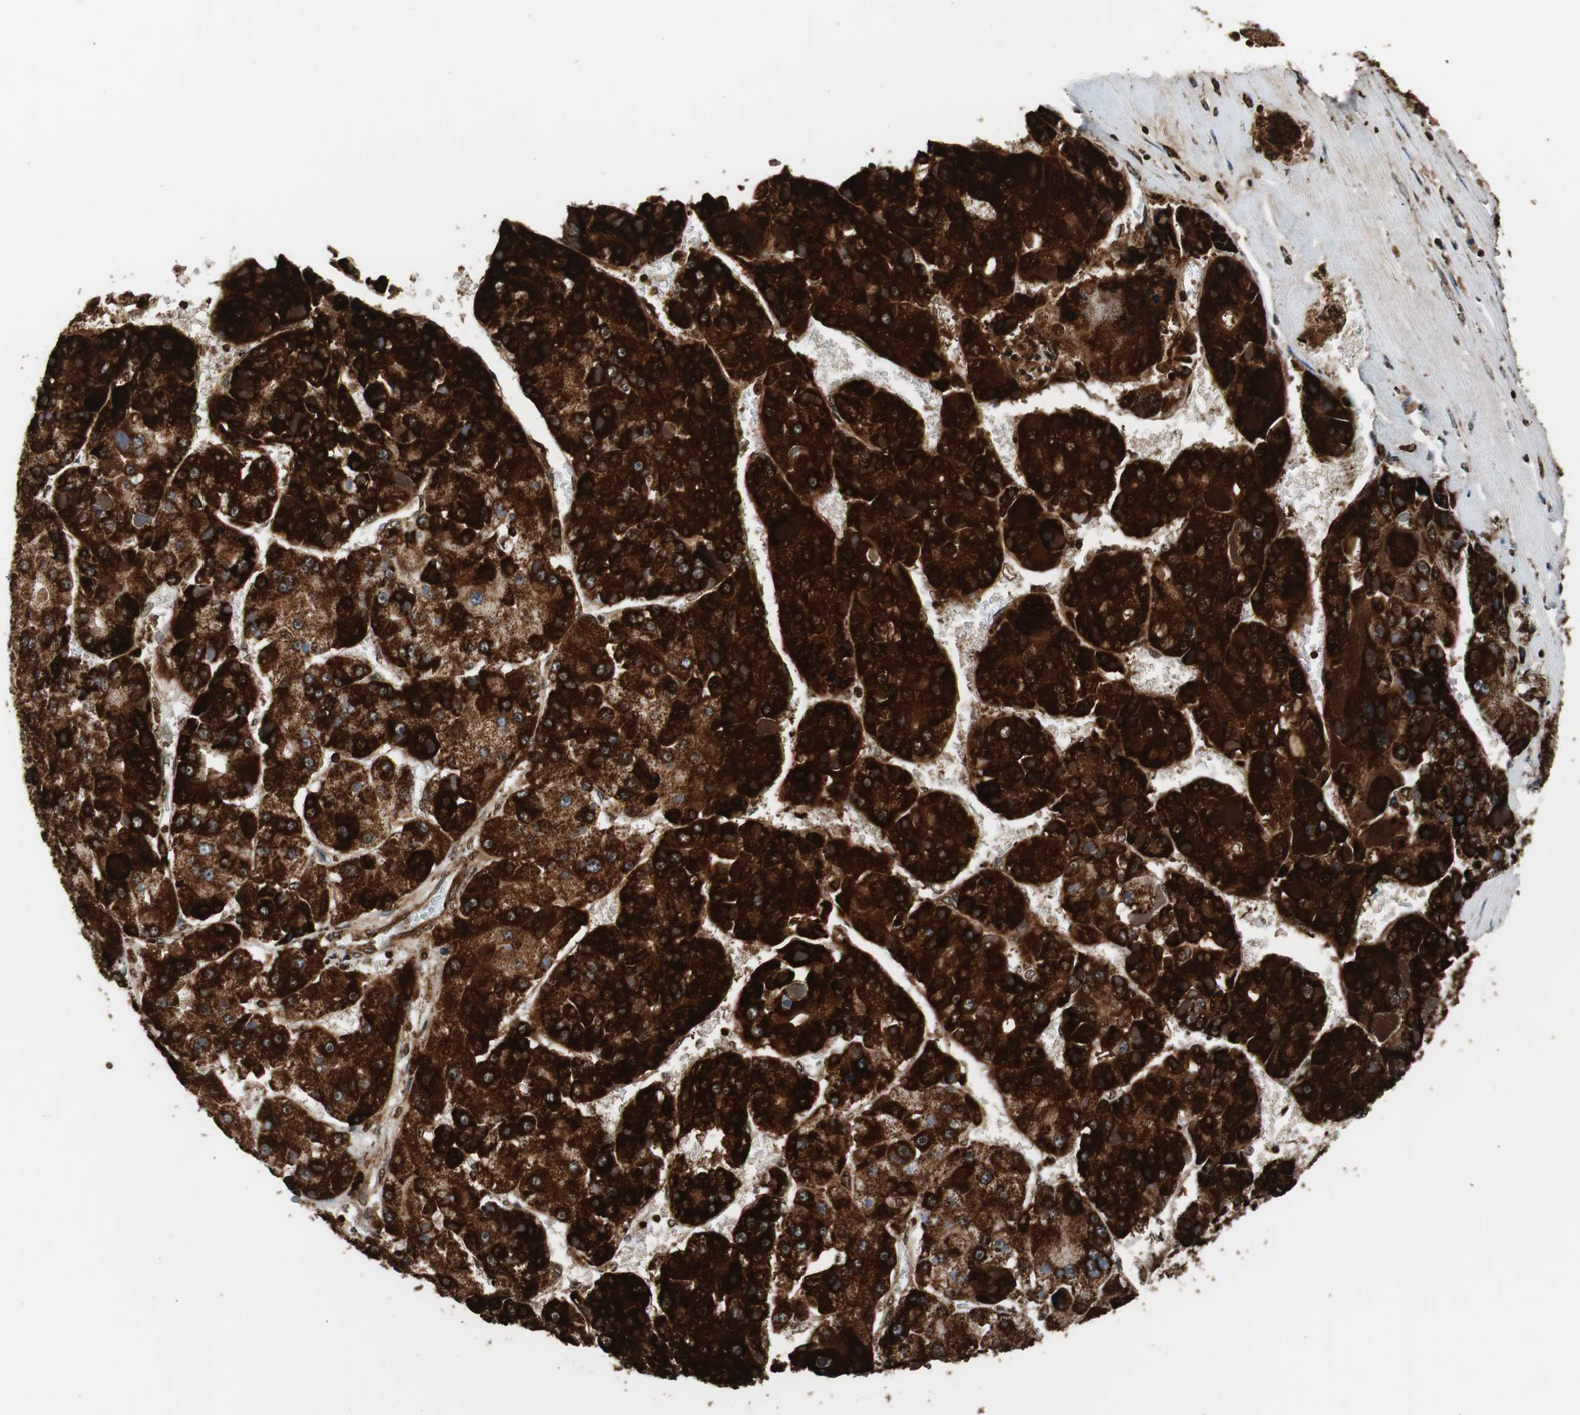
{"staining": {"intensity": "strong", "quantity": ">75%", "location": "cytoplasmic/membranous"}, "tissue": "liver cancer", "cell_type": "Tumor cells", "image_type": "cancer", "snomed": [{"axis": "morphology", "description": "Carcinoma, Hepatocellular, NOS"}, {"axis": "topography", "description": "Liver"}], "caption": "Tumor cells display high levels of strong cytoplasmic/membranous positivity in about >75% of cells in human hepatocellular carcinoma (liver).", "gene": "HSPA9", "patient": {"sex": "female", "age": 73}}